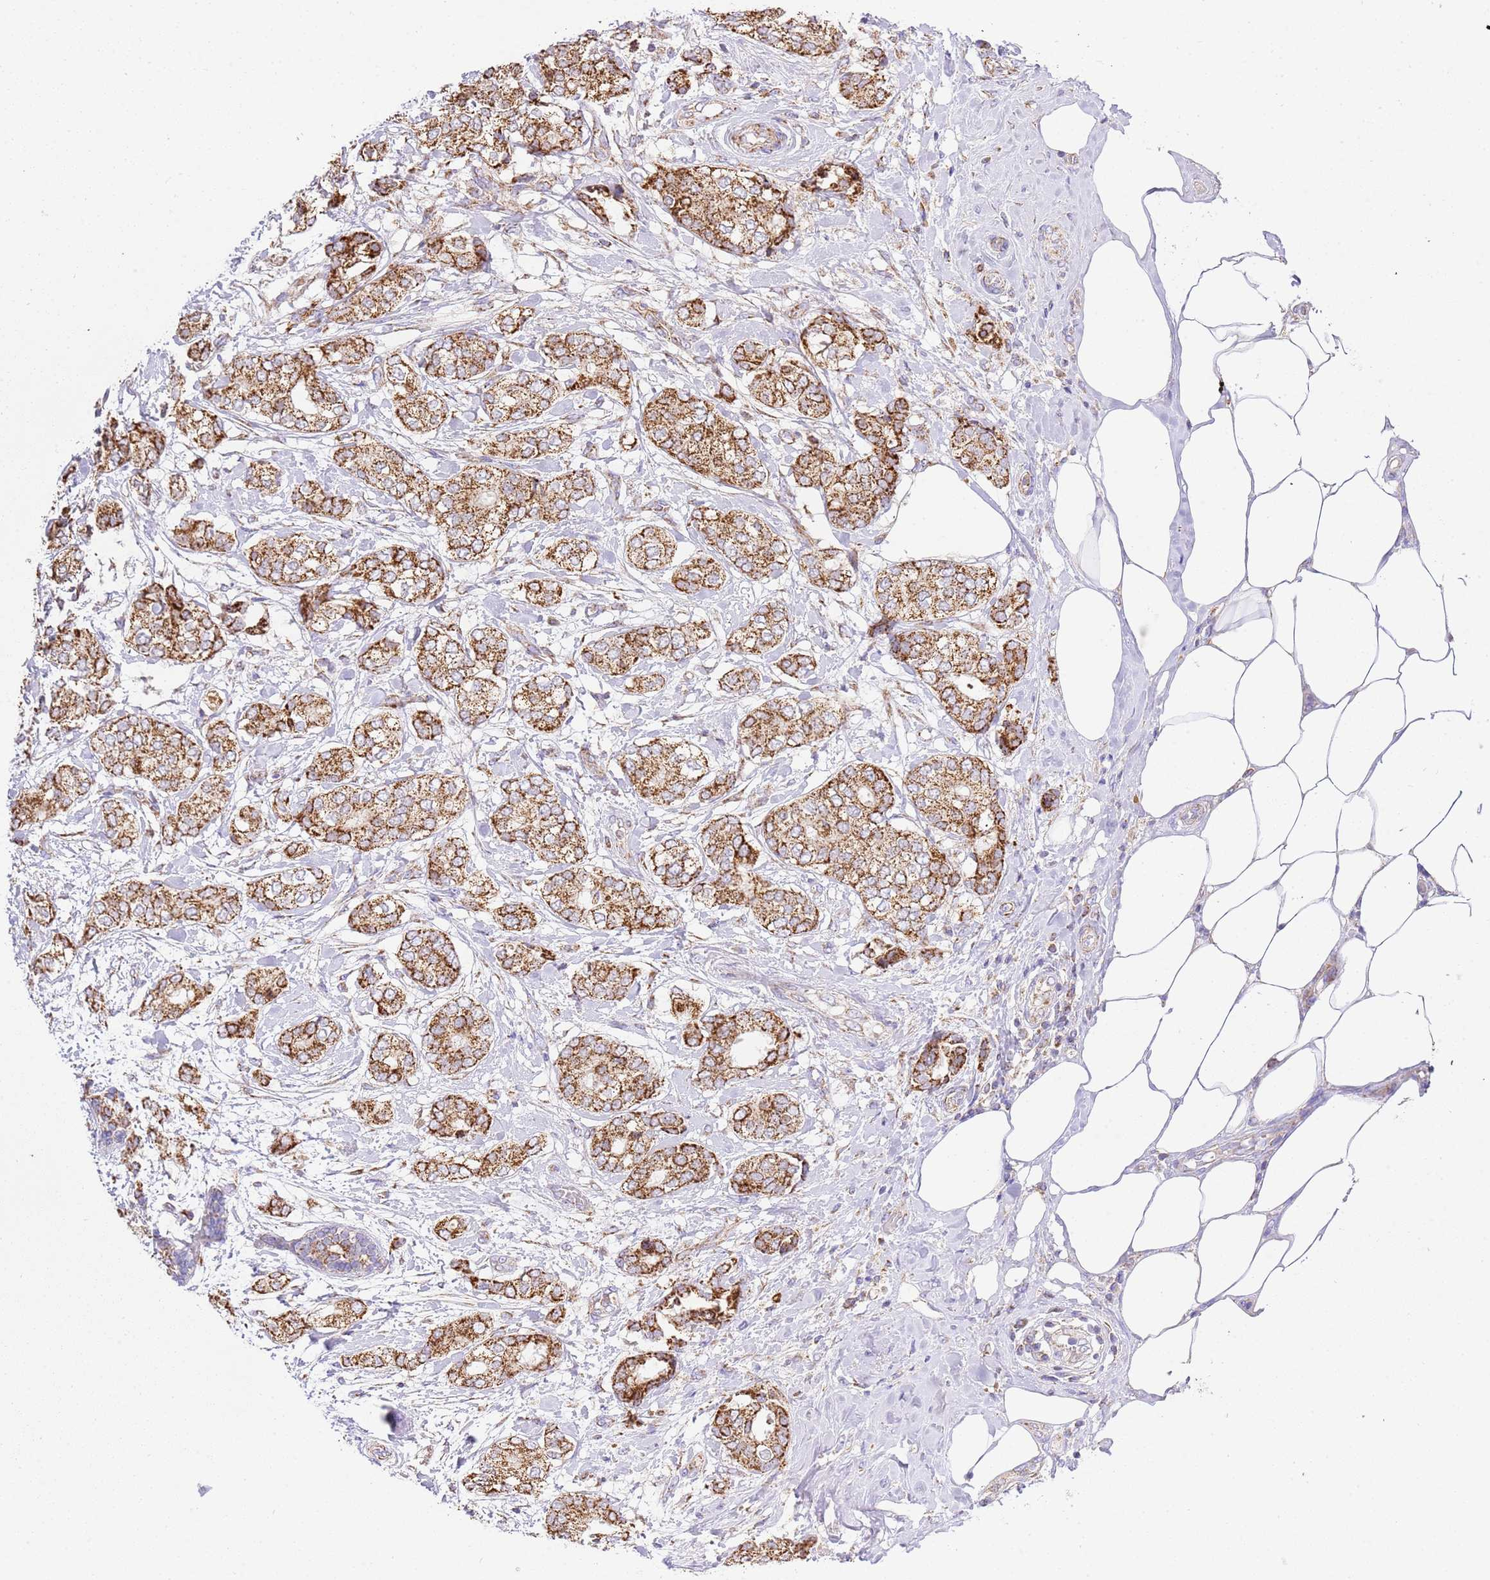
{"staining": {"intensity": "strong", "quantity": ">75%", "location": "cytoplasmic/membranous"}, "tissue": "breast cancer", "cell_type": "Tumor cells", "image_type": "cancer", "snomed": [{"axis": "morphology", "description": "Duct carcinoma"}, {"axis": "topography", "description": "Breast"}], "caption": "Immunohistochemical staining of breast cancer exhibits high levels of strong cytoplasmic/membranous expression in about >75% of tumor cells.", "gene": "ZBTB39", "patient": {"sex": "female", "age": 73}}